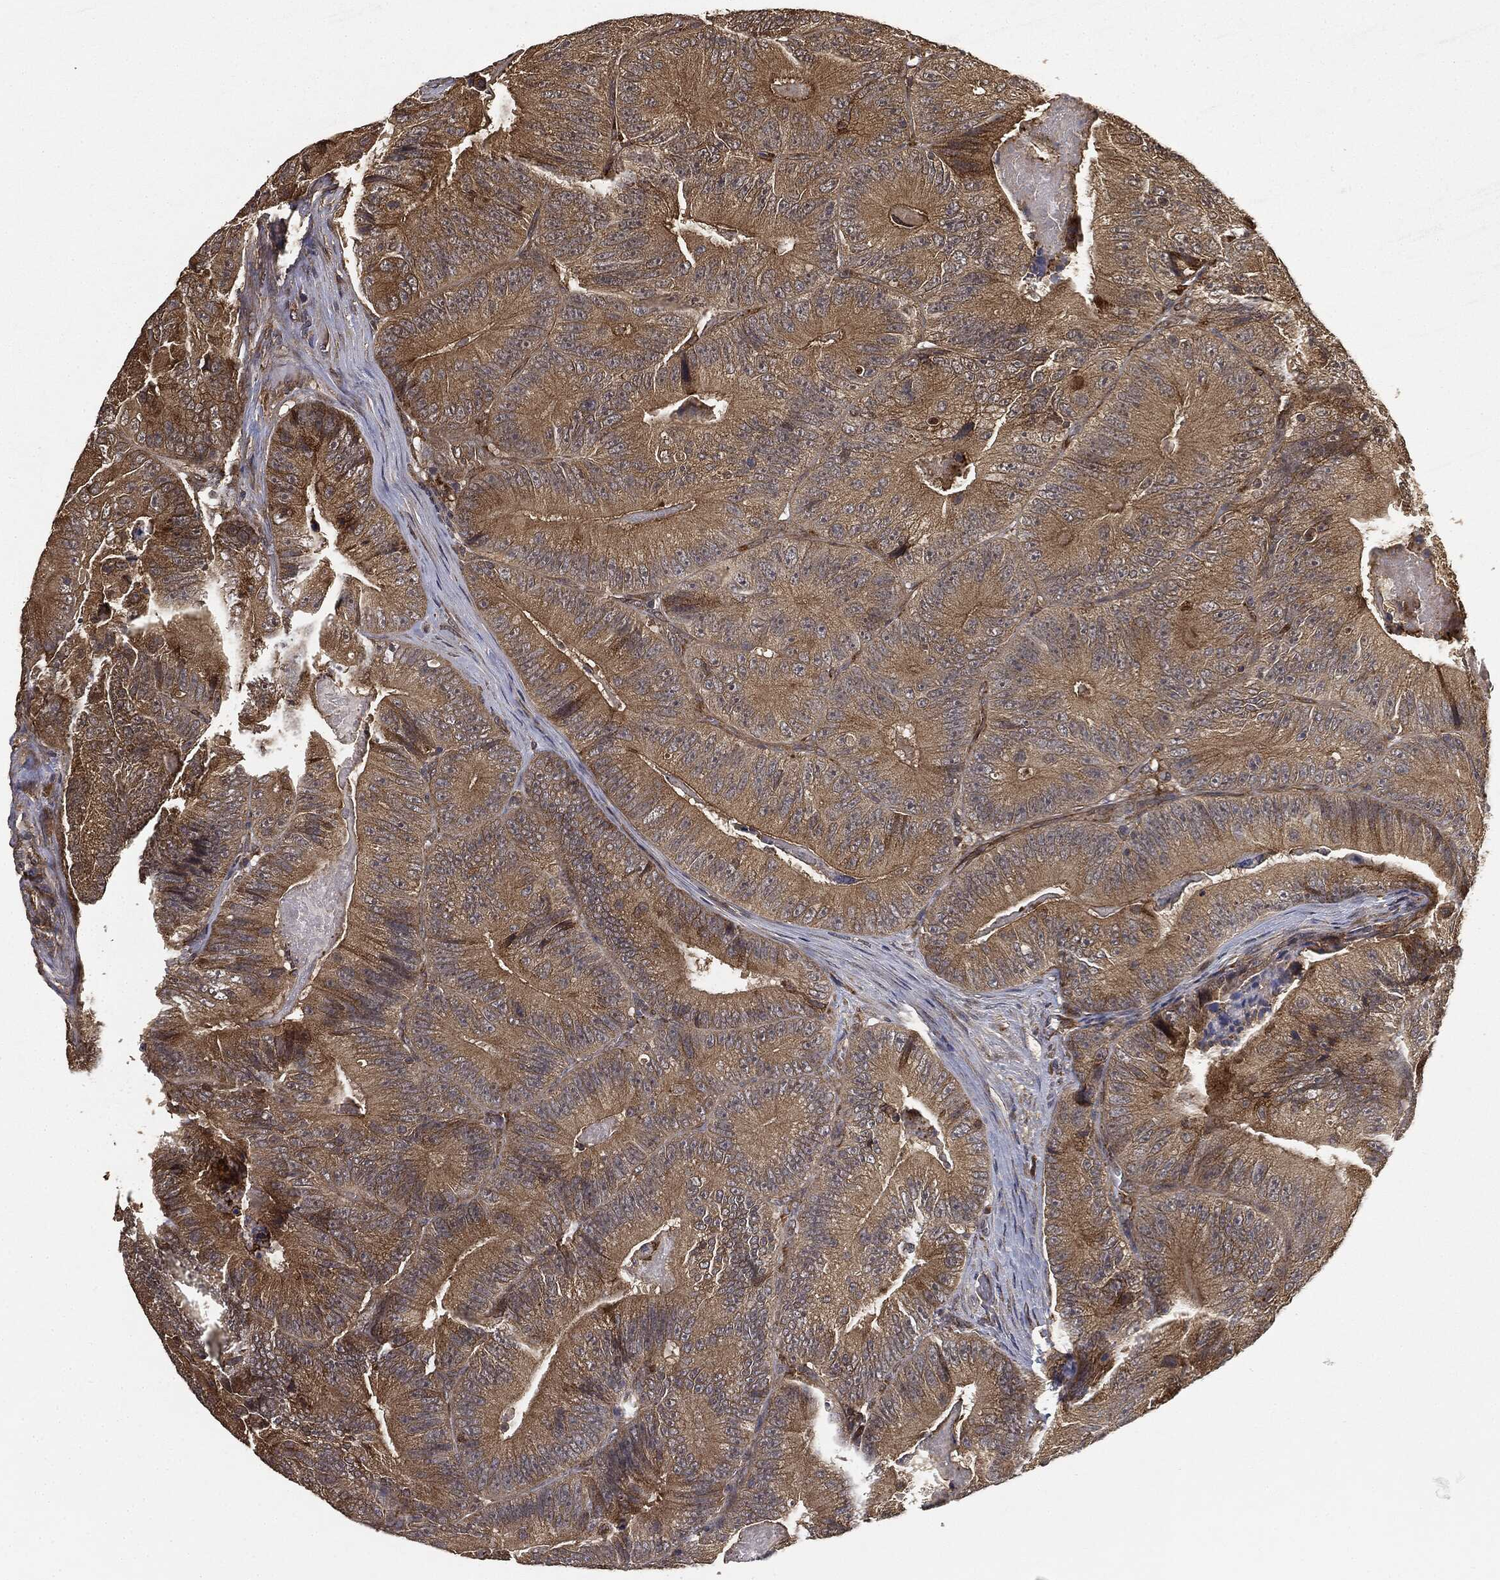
{"staining": {"intensity": "moderate", "quantity": ">75%", "location": "cytoplasmic/membranous"}, "tissue": "colorectal cancer", "cell_type": "Tumor cells", "image_type": "cancer", "snomed": [{"axis": "morphology", "description": "Adenocarcinoma, NOS"}, {"axis": "topography", "description": "Colon"}], "caption": "This histopathology image reveals immunohistochemistry staining of colorectal cancer, with medium moderate cytoplasmic/membranous expression in about >75% of tumor cells.", "gene": "MIER2", "patient": {"sex": "female", "age": 86}}